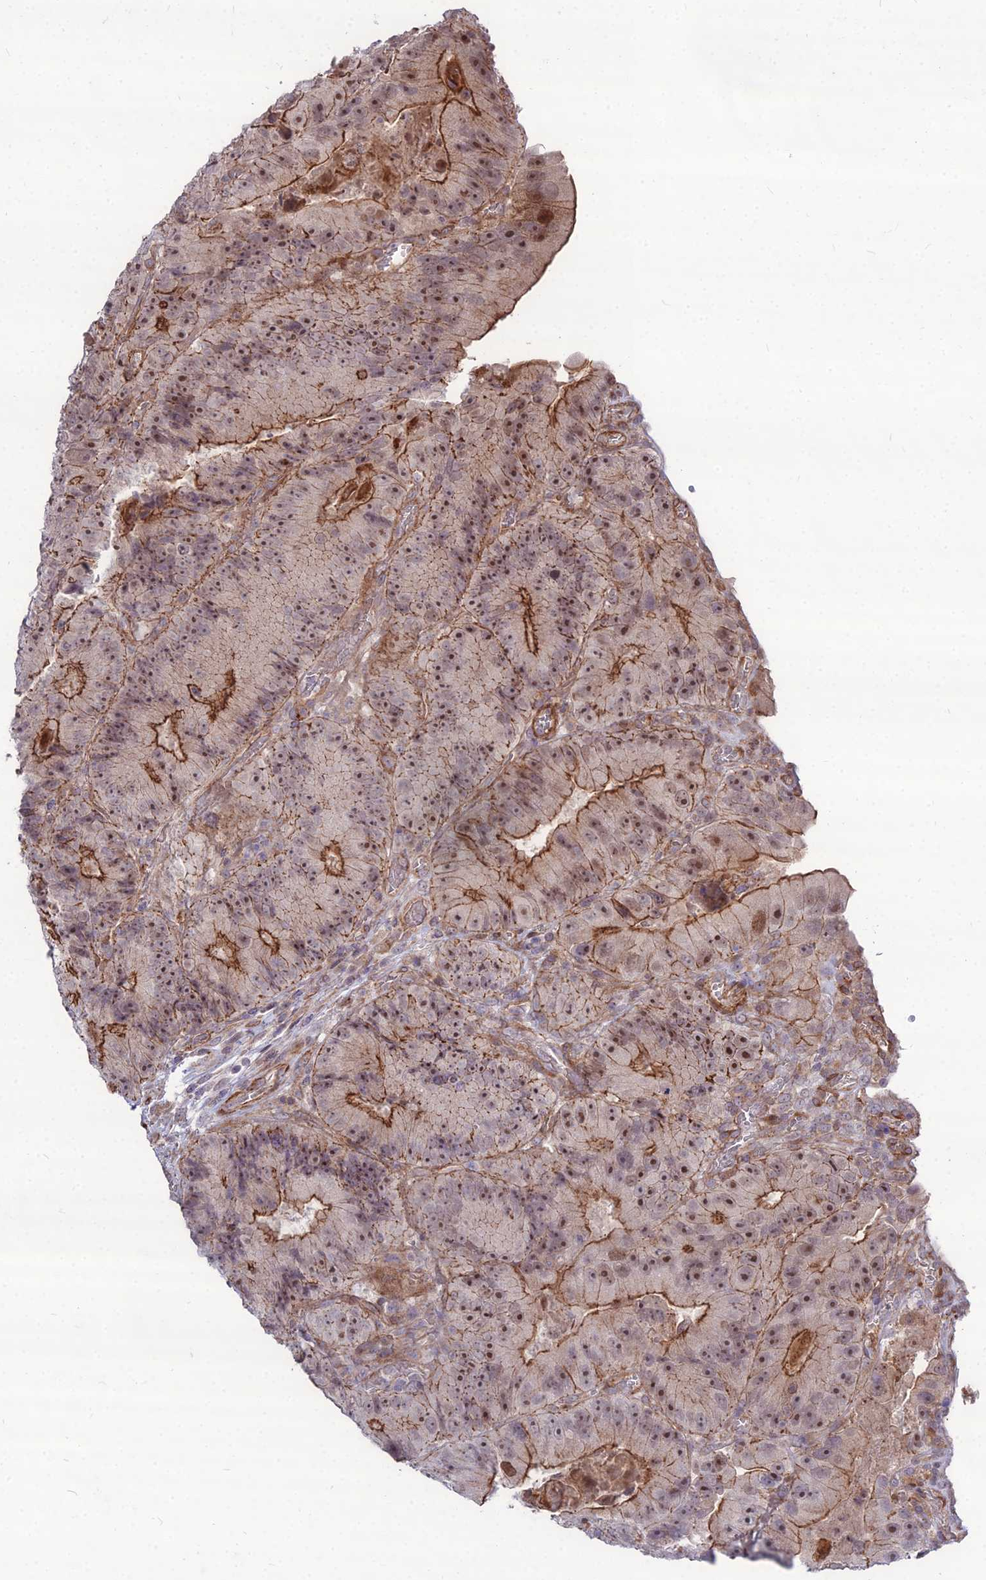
{"staining": {"intensity": "moderate", "quantity": ">75%", "location": "cytoplasmic/membranous,nuclear"}, "tissue": "colorectal cancer", "cell_type": "Tumor cells", "image_type": "cancer", "snomed": [{"axis": "morphology", "description": "Adenocarcinoma, NOS"}, {"axis": "topography", "description": "Colon"}], "caption": "This photomicrograph reveals IHC staining of adenocarcinoma (colorectal), with medium moderate cytoplasmic/membranous and nuclear staining in approximately >75% of tumor cells.", "gene": "TSPYL2", "patient": {"sex": "female", "age": 86}}